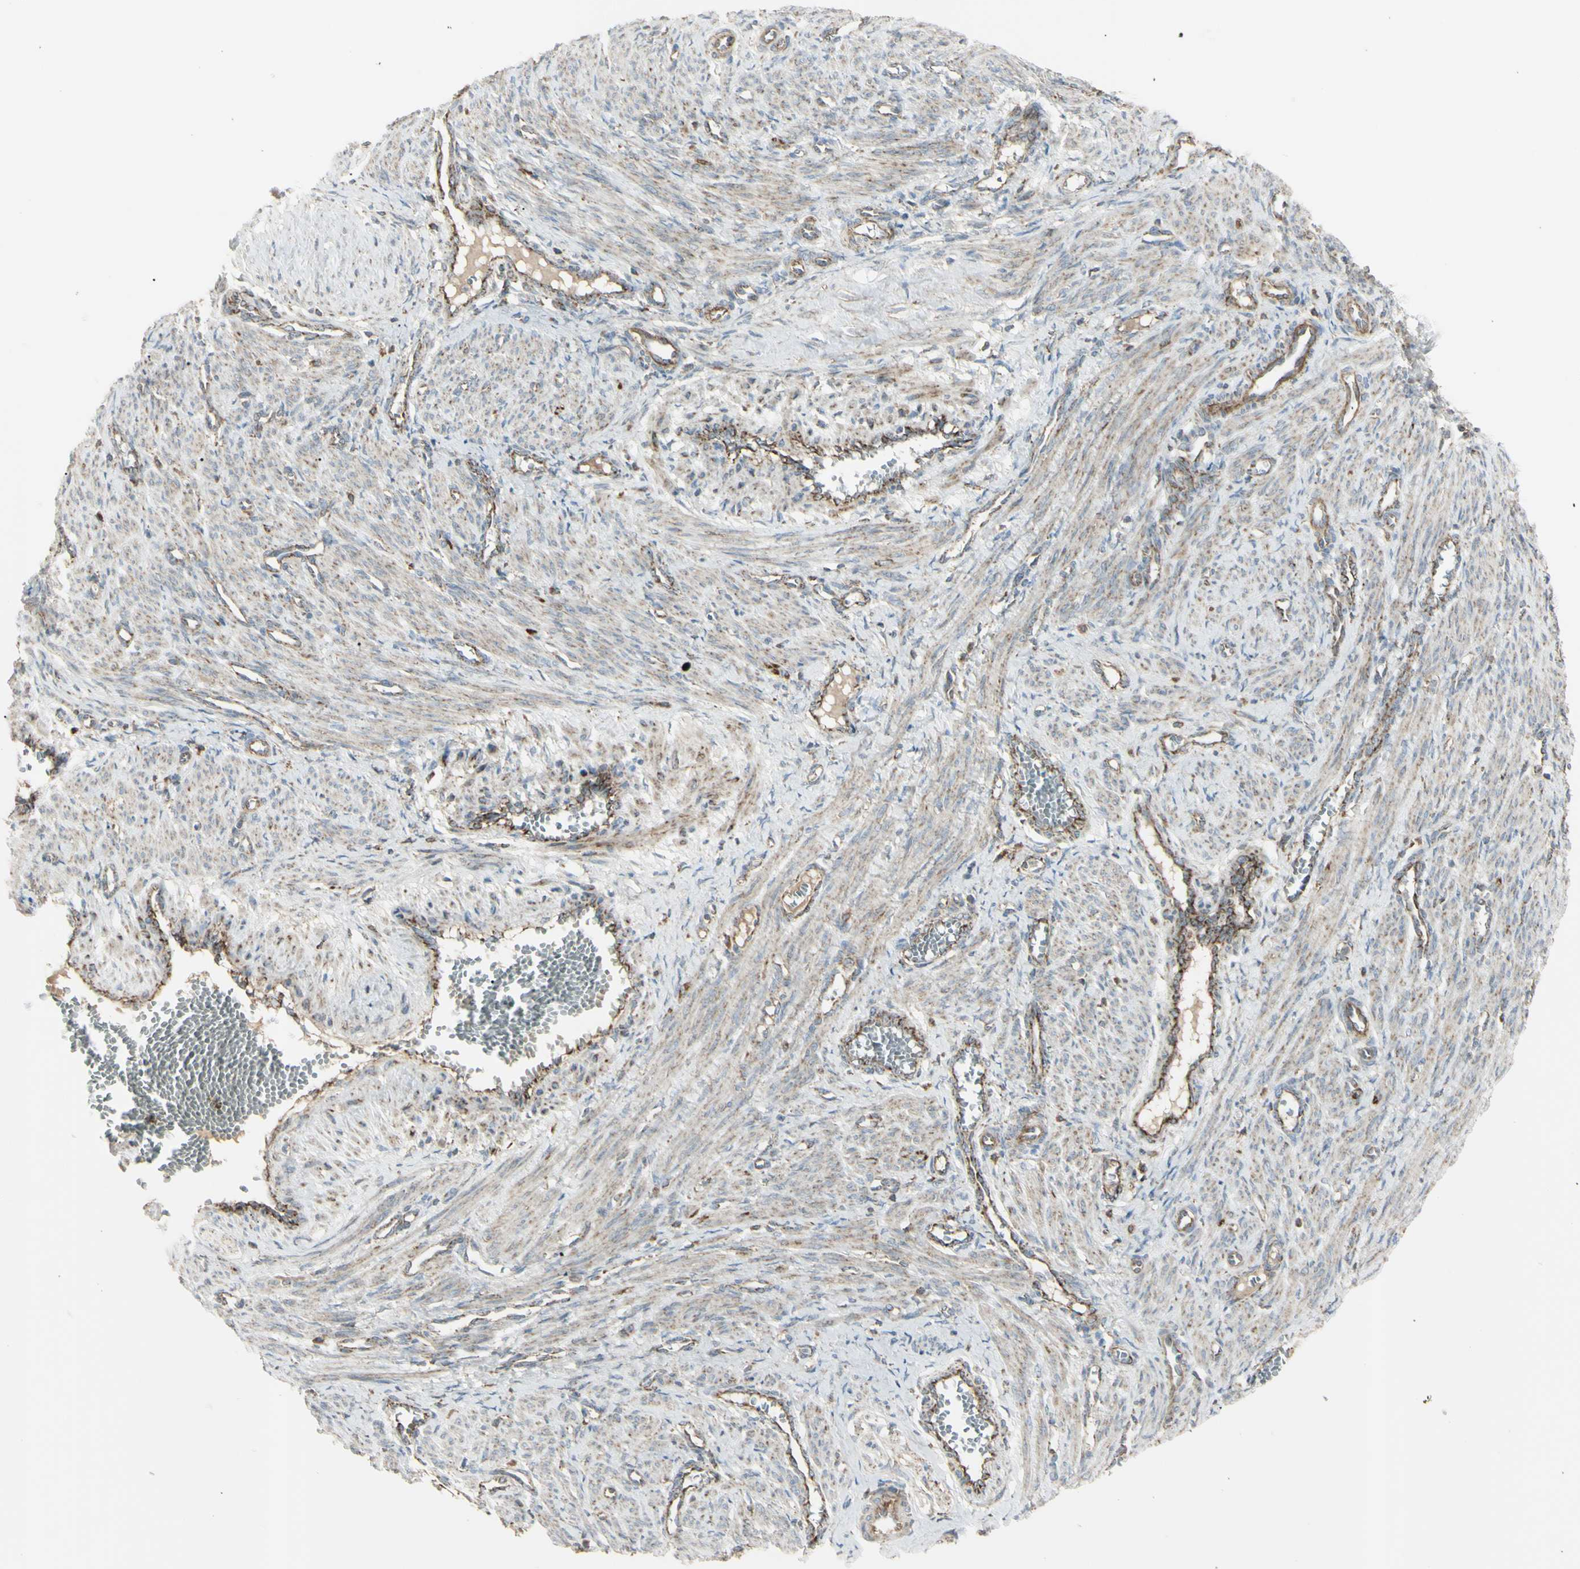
{"staining": {"intensity": "weak", "quantity": ">75%", "location": "cytoplasmic/membranous"}, "tissue": "smooth muscle", "cell_type": "Smooth muscle cells", "image_type": "normal", "snomed": [{"axis": "morphology", "description": "Normal tissue, NOS"}, {"axis": "topography", "description": "Endometrium"}], "caption": "Immunohistochemical staining of unremarkable human smooth muscle shows >75% levels of weak cytoplasmic/membranous protein expression in about >75% of smooth muscle cells.", "gene": "CYB5R1", "patient": {"sex": "female", "age": 33}}